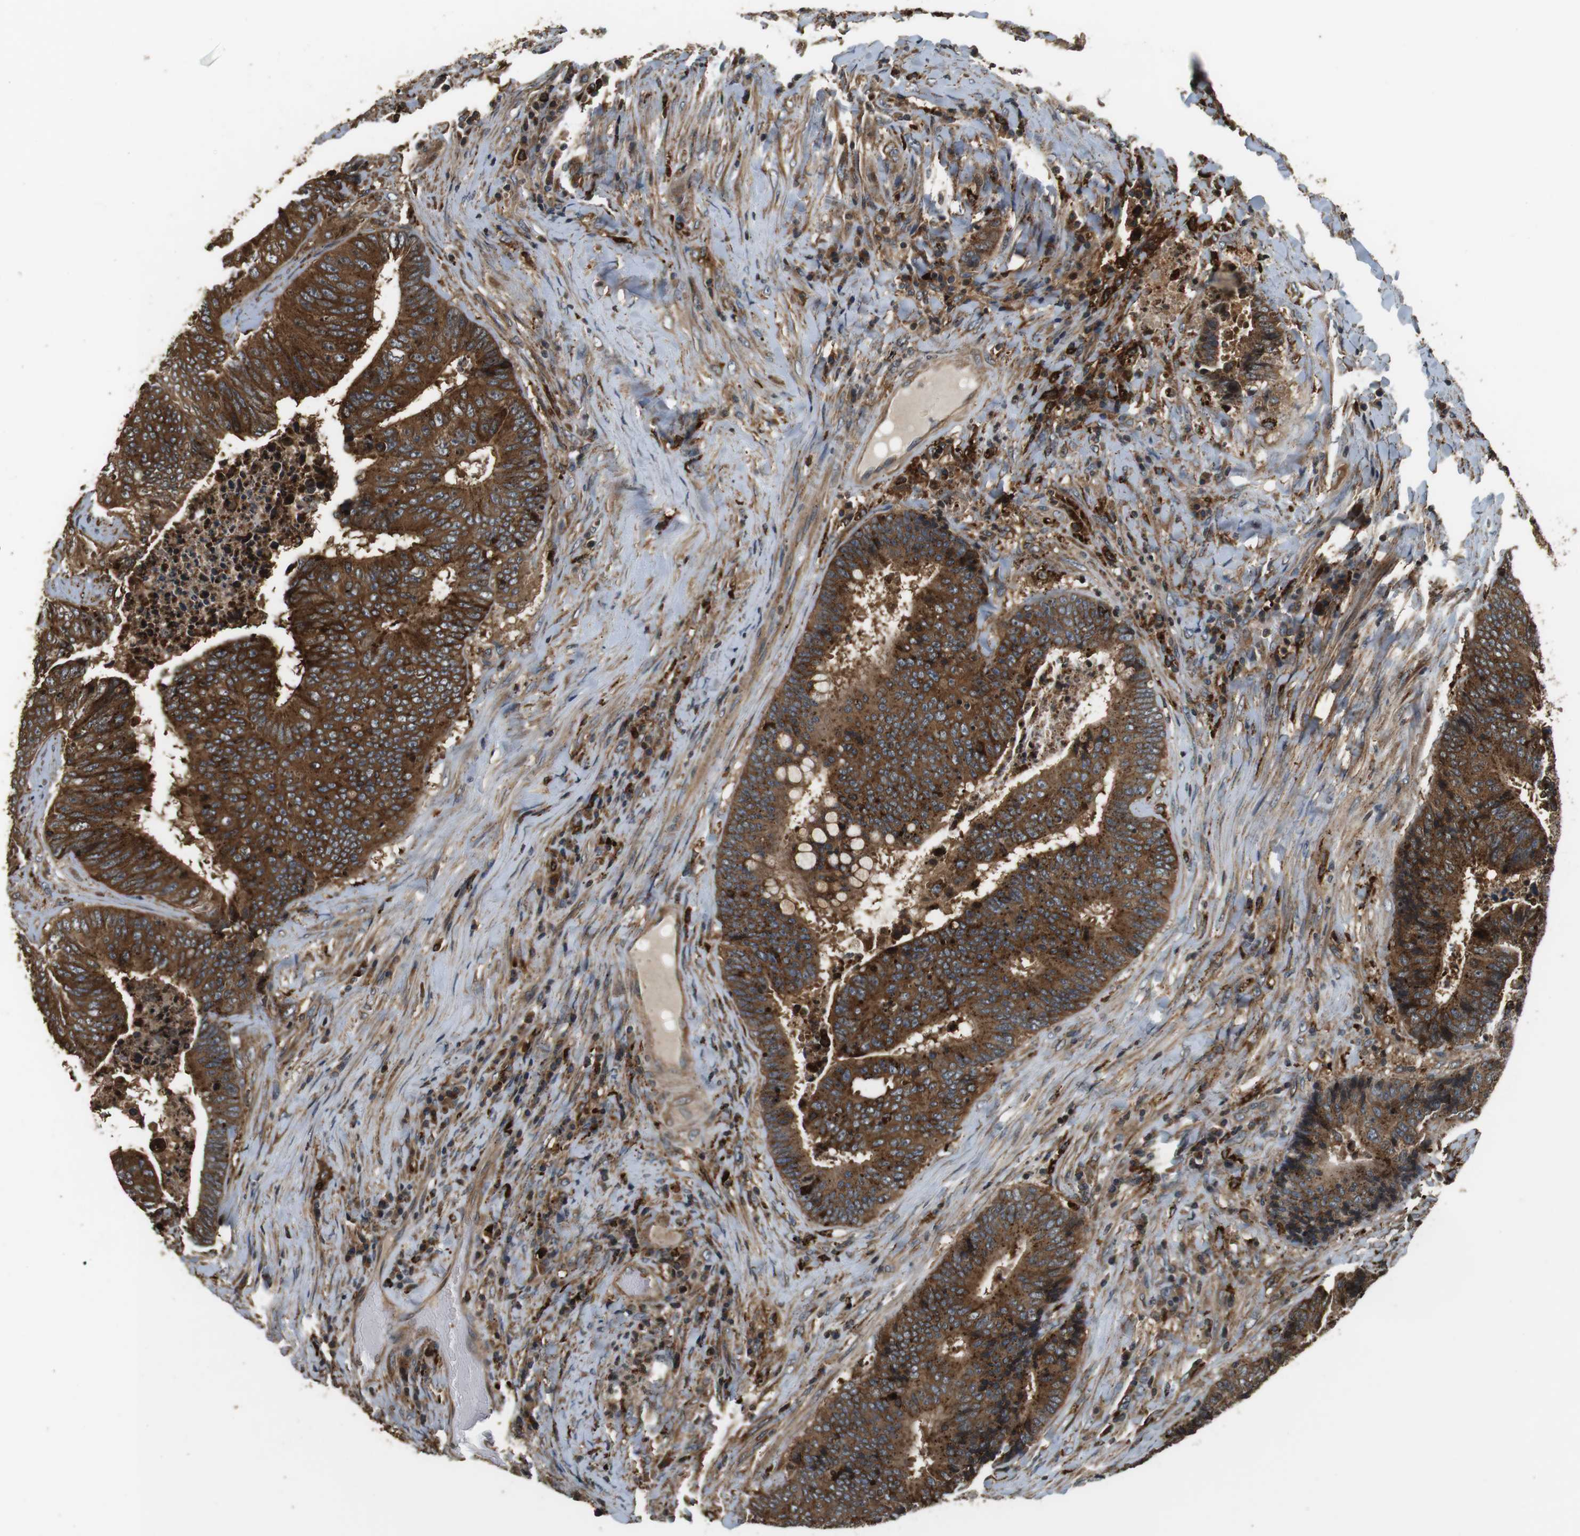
{"staining": {"intensity": "strong", "quantity": ">75%", "location": "cytoplasmic/membranous"}, "tissue": "colorectal cancer", "cell_type": "Tumor cells", "image_type": "cancer", "snomed": [{"axis": "morphology", "description": "Adenocarcinoma, NOS"}, {"axis": "topography", "description": "Rectum"}], "caption": "This is an image of IHC staining of colorectal cancer, which shows strong positivity in the cytoplasmic/membranous of tumor cells.", "gene": "TXNRD1", "patient": {"sex": "male", "age": 72}}